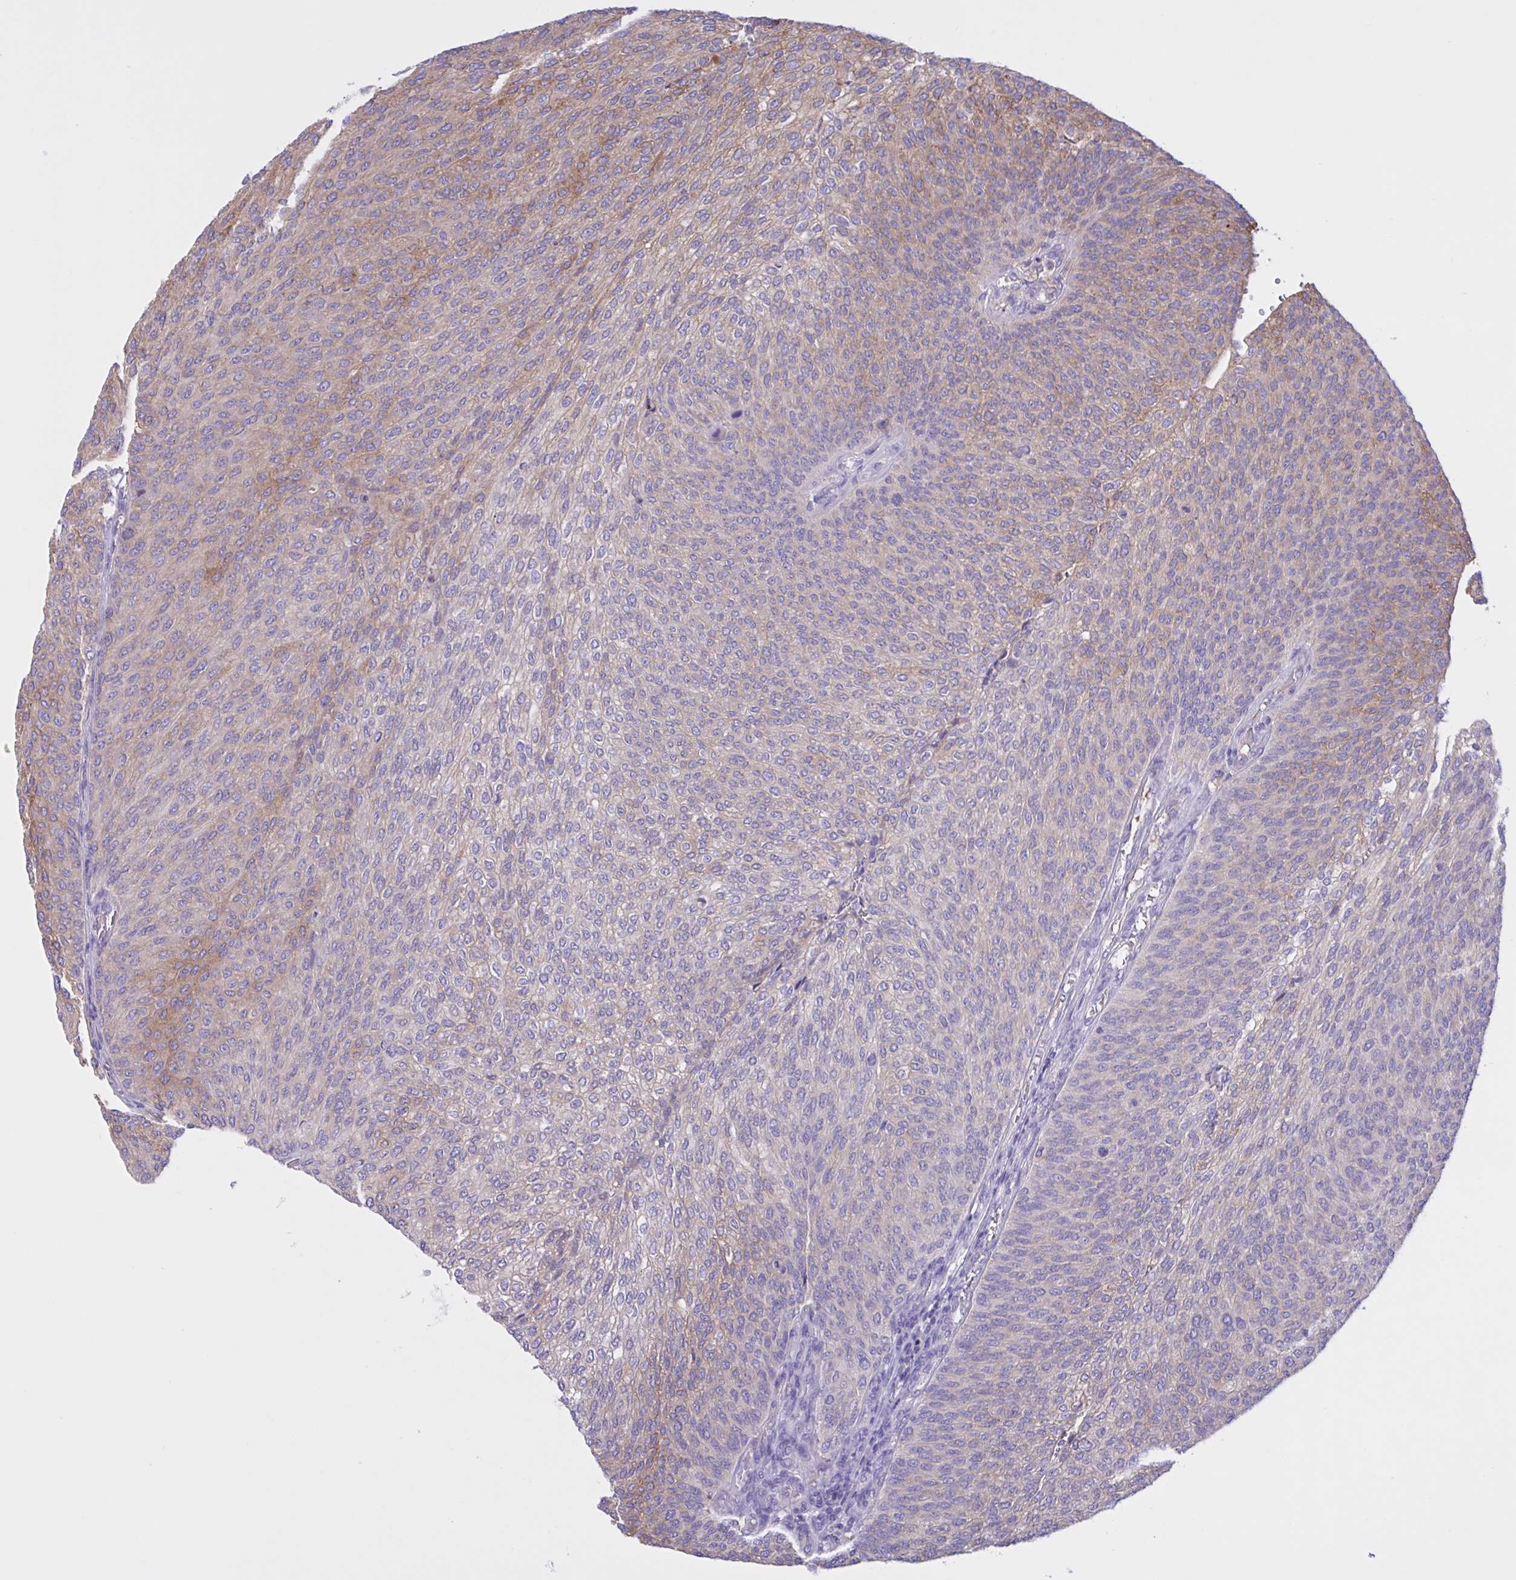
{"staining": {"intensity": "moderate", "quantity": "<25%", "location": "cytoplasmic/membranous"}, "tissue": "urothelial cancer", "cell_type": "Tumor cells", "image_type": "cancer", "snomed": [{"axis": "morphology", "description": "Urothelial carcinoma, High grade"}, {"axis": "topography", "description": "Urinary bladder"}], "caption": "Approximately <25% of tumor cells in human urothelial cancer display moderate cytoplasmic/membranous protein positivity as visualized by brown immunohistochemical staining.", "gene": "OR51M1", "patient": {"sex": "female", "age": 79}}